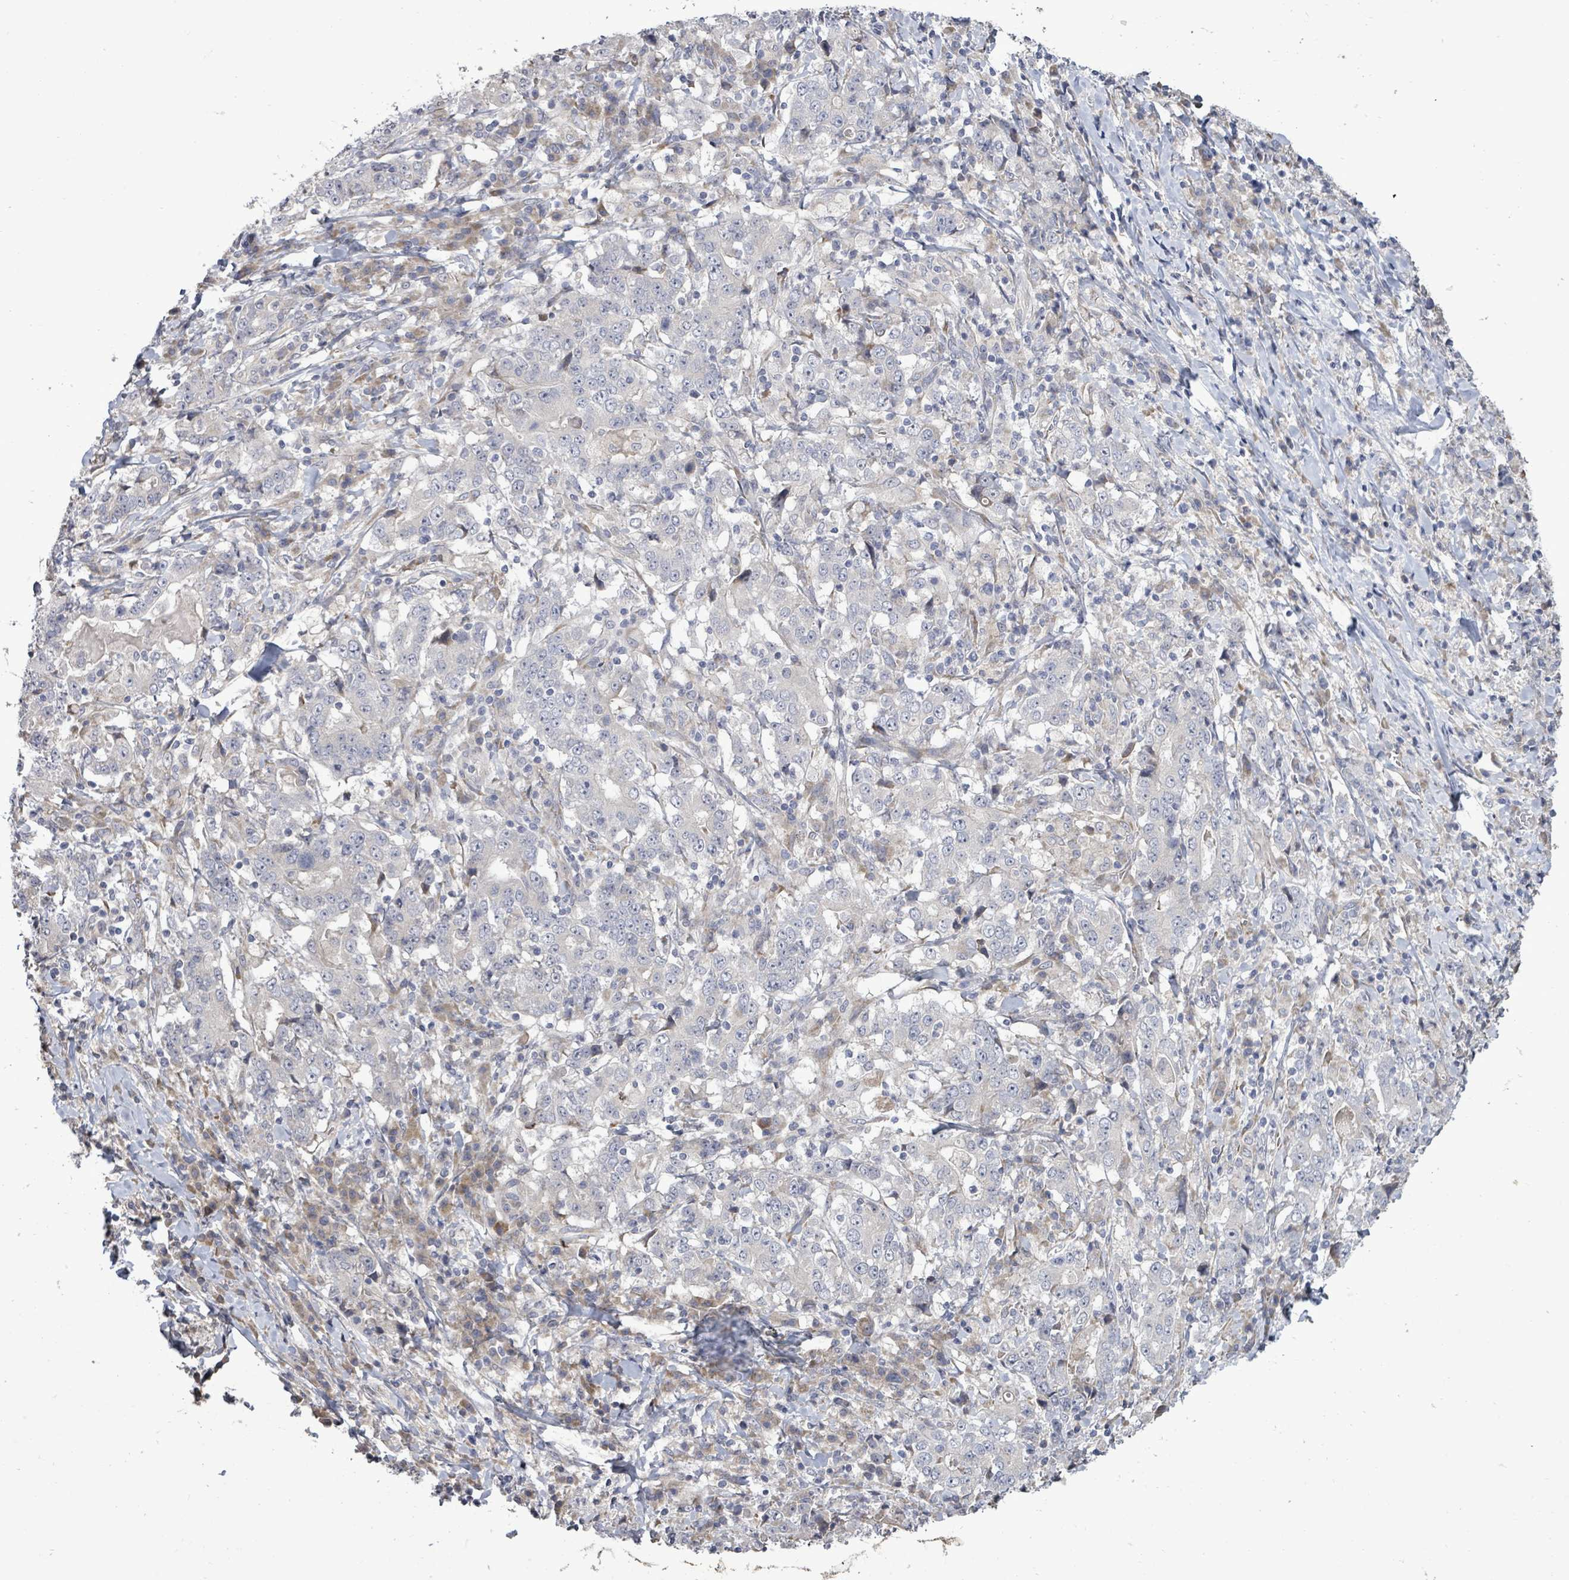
{"staining": {"intensity": "negative", "quantity": "none", "location": "none"}, "tissue": "stomach cancer", "cell_type": "Tumor cells", "image_type": "cancer", "snomed": [{"axis": "morphology", "description": "Normal tissue, NOS"}, {"axis": "morphology", "description": "Adenocarcinoma, NOS"}, {"axis": "topography", "description": "Stomach, upper"}, {"axis": "topography", "description": "Stomach"}], "caption": "Human stomach cancer (adenocarcinoma) stained for a protein using IHC reveals no staining in tumor cells.", "gene": "POMGNT2", "patient": {"sex": "male", "age": 59}}